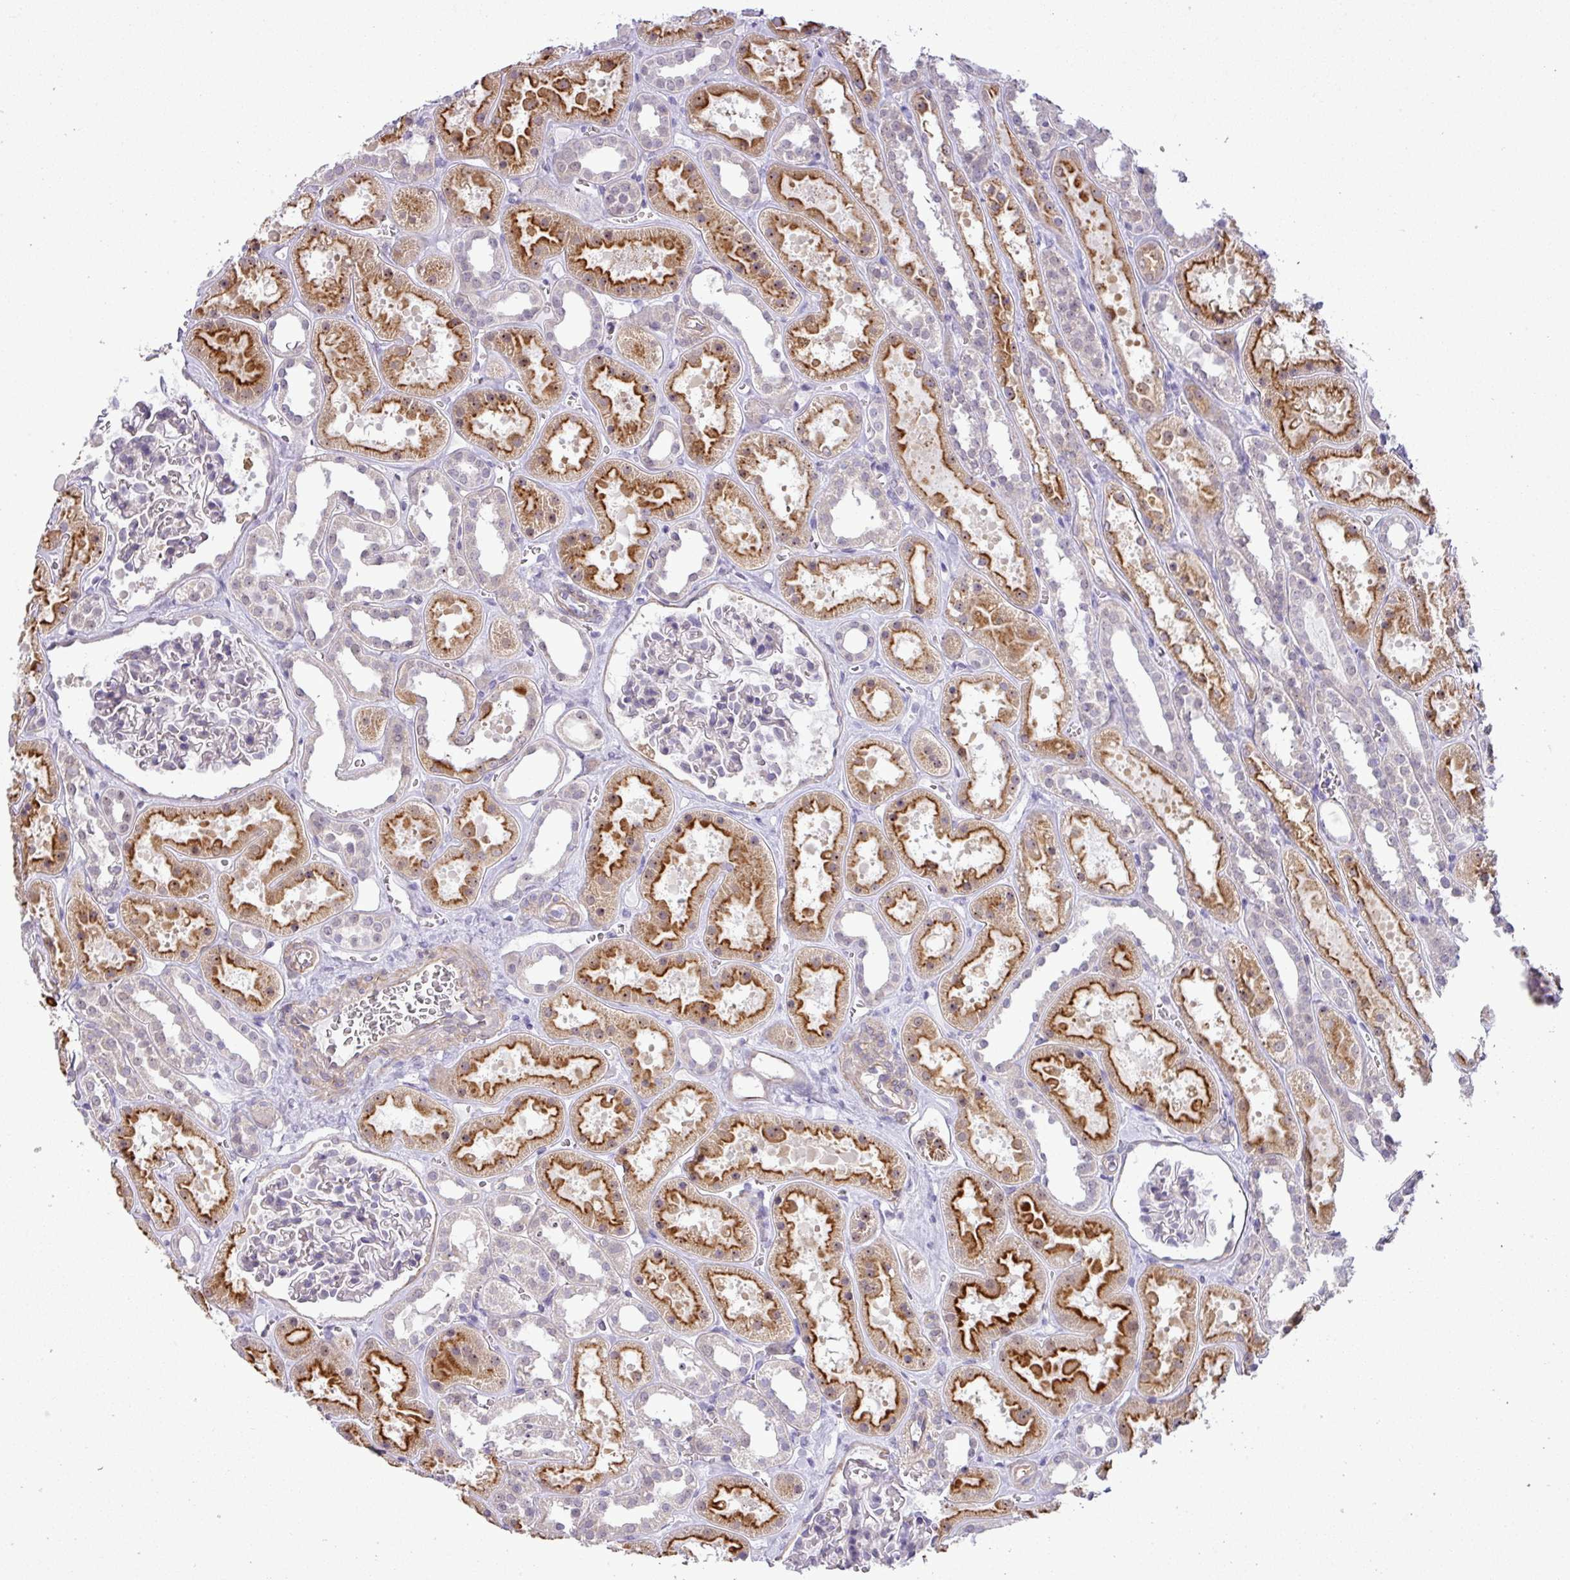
{"staining": {"intensity": "negative", "quantity": "none", "location": "none"}, "tissue": "kidney", "cell_type": "Cells in glomeruli", "image_type": "normal", "snomed": [{"axis": "morphology", "description": "Normal tissue, NOS"}, {"axis": "topography", "description": "Kidney"}], "caption": "IHC of normal kidney reveals no staining in cells in glomeruli. (DAB IHC visualized using brightfield microscopy, high magnification).", "gene": "MAK16", "patient": {"sex": "female", "age": 41}}